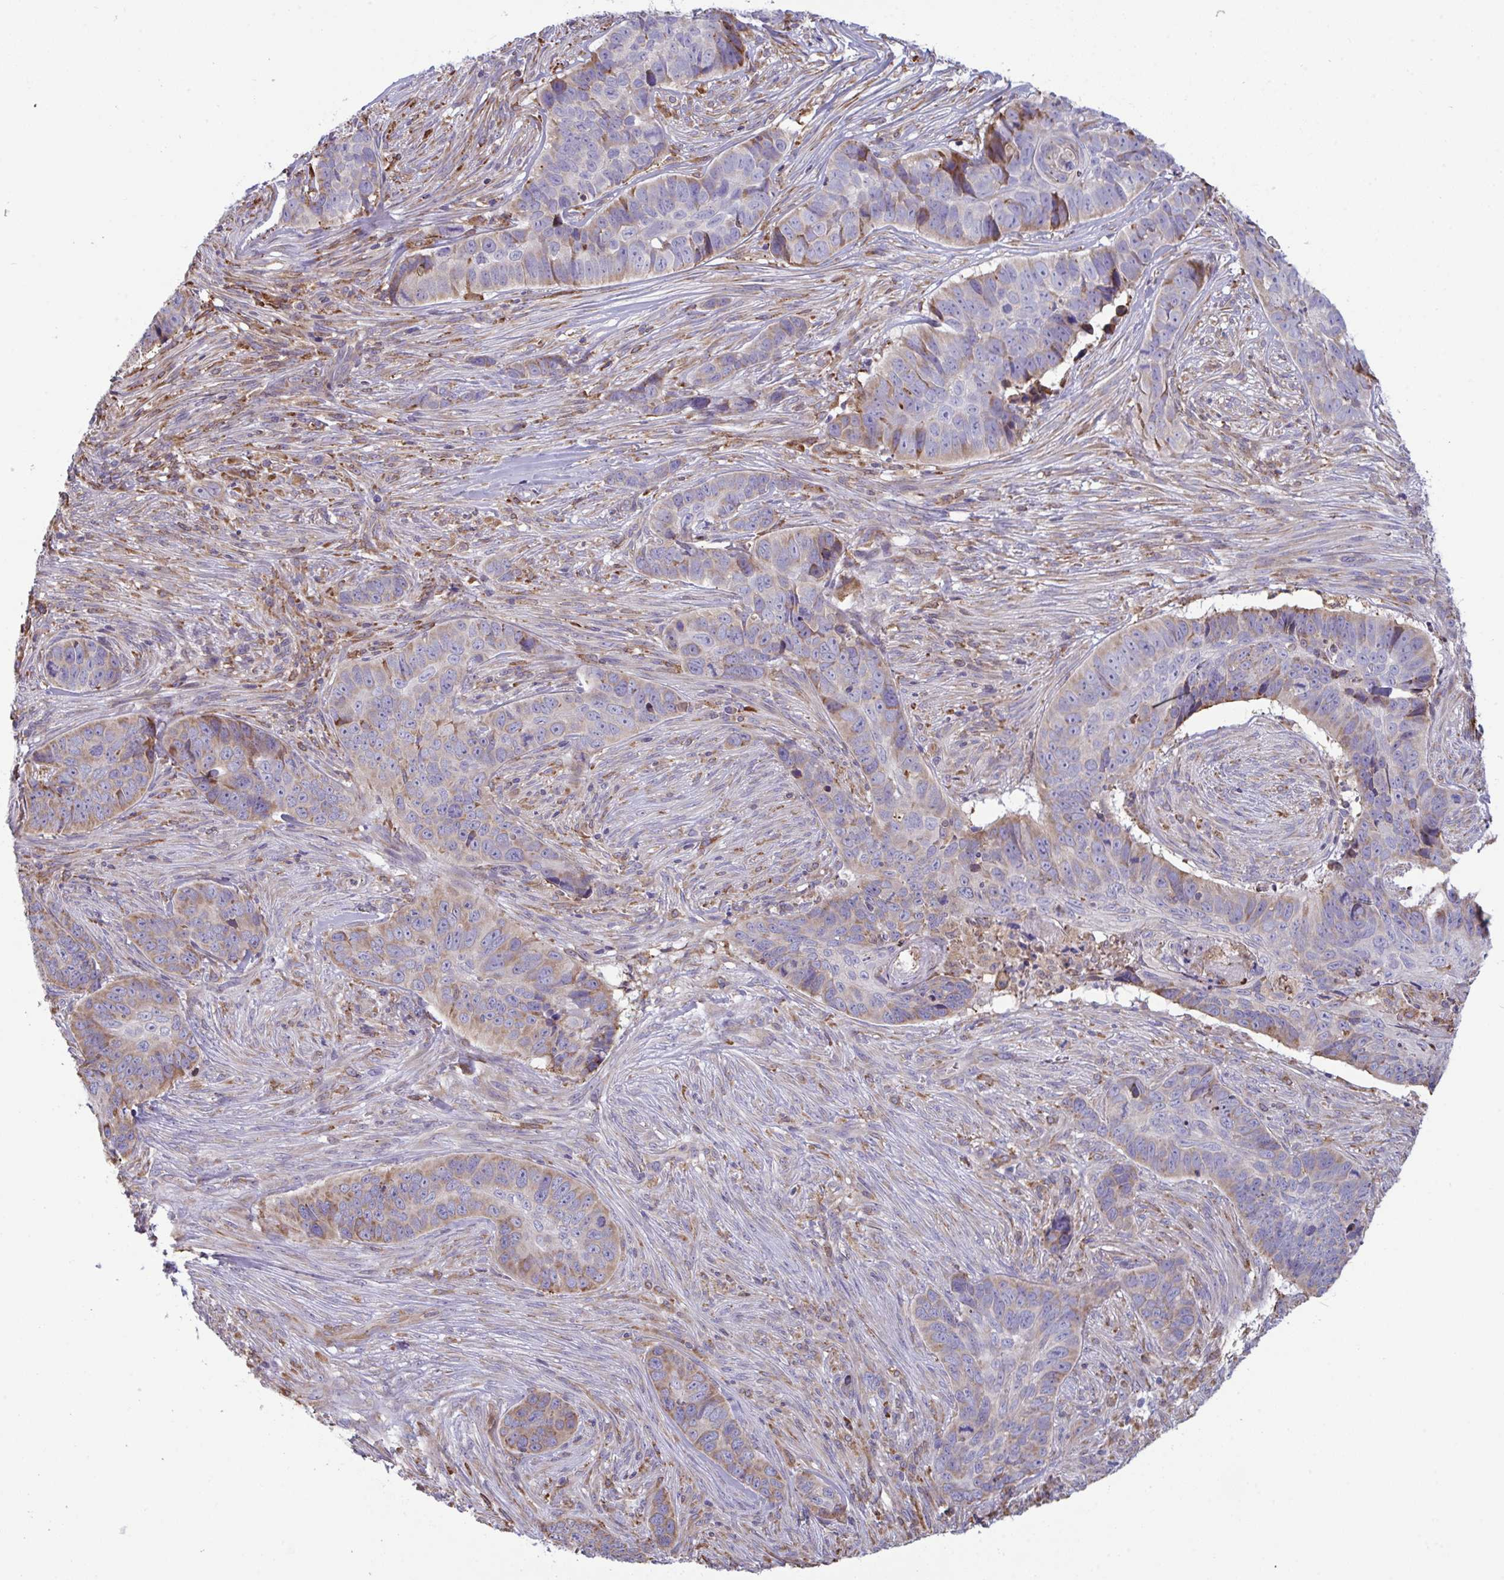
{"staining": {"intensity": "weak", "quantity": "<25%", "location": "cytoplasmic/membranous"}, "tissue": "skin cancer", "cell_type": "Tumor cells", "image_type": "cancer", "snomed": [{"axis": "morphology", "description": "Basal cell carcinoma"}, {"axis": "topography", "description": "Skin"}], "caption": "Basal cell carcinoma (skin) was stained to show a protein in brown. There is no significant expression in tumor cells.", "gene": "MYMK", "patient": {"sex": "female", "age": 82}}